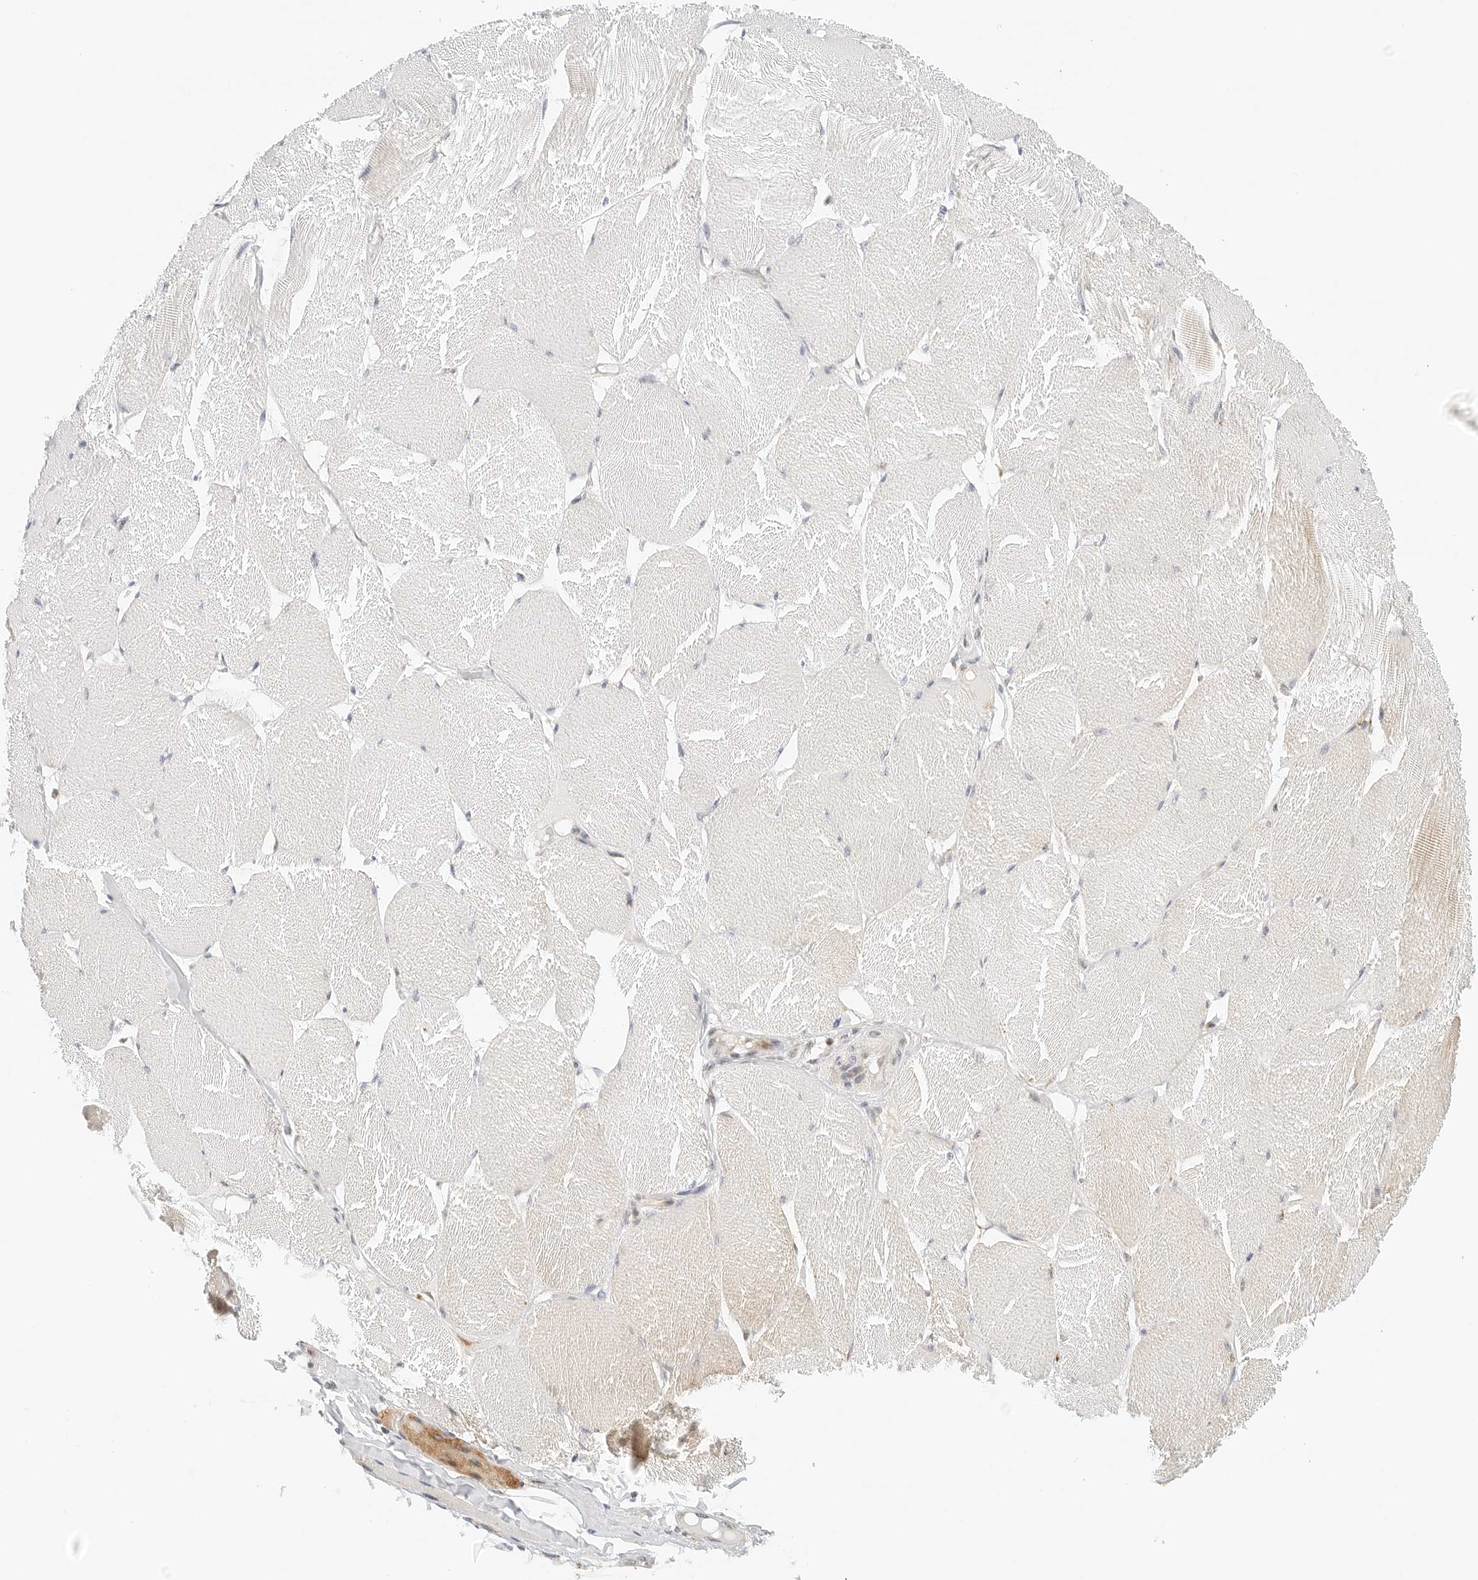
{"staining": {"intensity": "weak", "quantity": "<25%", "location": "cytoplasmic/membranous"}, "tissue": "skeletal muscle", "cell_type": "Myocytes", "image_type": "normal", "snomed": [{"axis": "morphology", "description": "Normal tissue, NOS"}, {"axis": "topography", "description": "Skin"}, {"axis": "topography", "description": "Skeletal muscle"}], "caption": "High magnification brightfield microscopy of unremarkable skeletal muscle stained with DAB (brown) and counterstained with hematoxylin (blue): myocytes show no significant expression. The staining was performed using DAB (3,3'-diaminobenzidine) to visualize the protein expression in brown, while the nuclei were stained in blue with hematoxylin (Magnification: 20x).", "gene": "ATL1", "patient": {"sex": "male", "age": 83}}